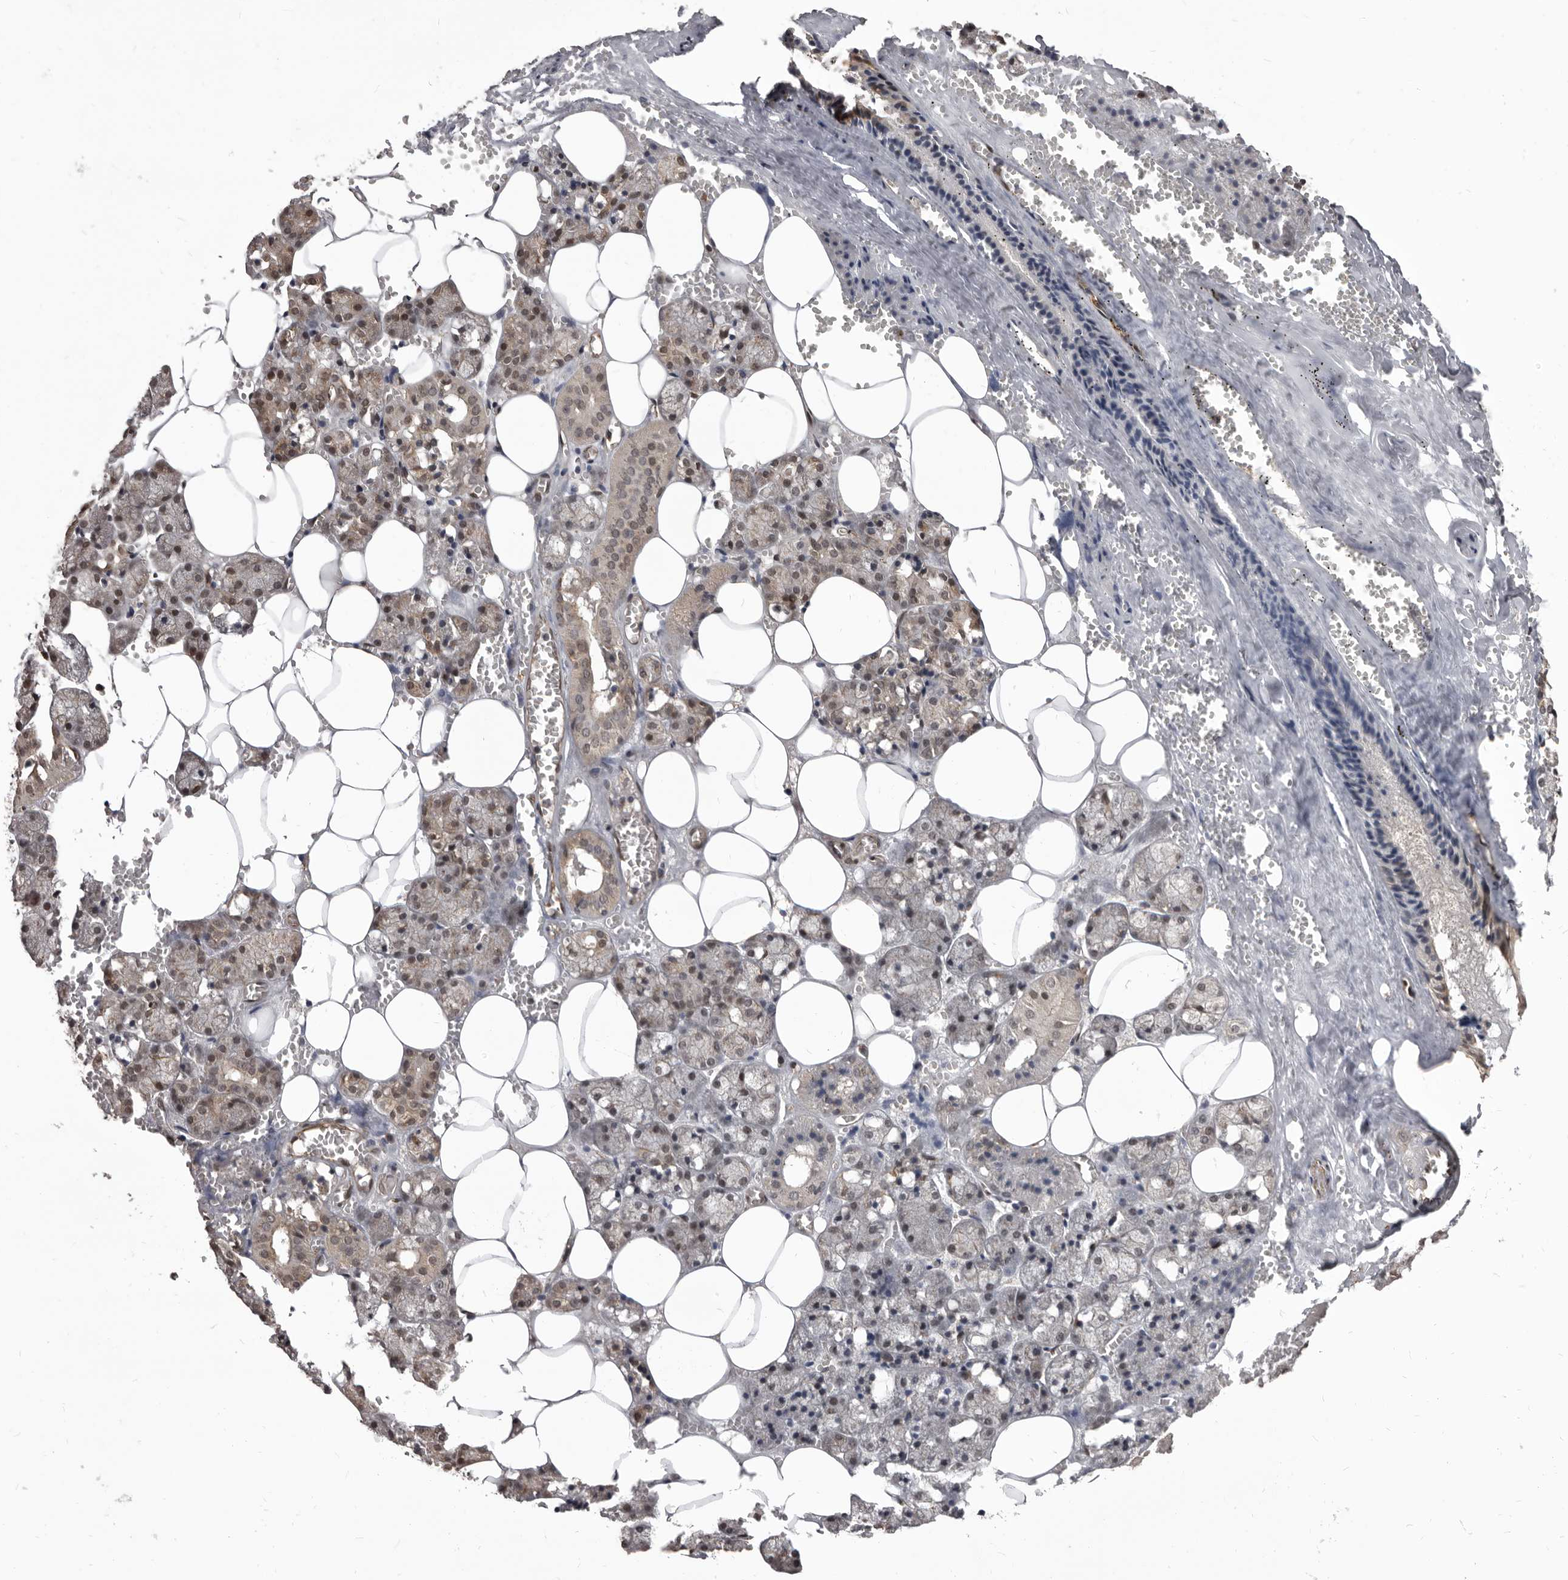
{"staining": {"intensity": "moderate", "quantity": "25%-75%", "location": "cytoplasmic/membranous,nuclear"}, "tissue": "salivary gland", "cell_type": "Glandular cells", "image_type": "normal", "snomed": [{"axis": "morphology", "description": "Normal tissue, NOS"}, {"axis": "topography", "description": "Salivary gland"}], "caption": "Moderate cytoplasmic/membranous,nuclear positivity is identified in approximately 25%-75% of glandular cells in normal salivary gland.", "gene": "ADAMTS20", "patient": {"sex": "male", "age": 62}}